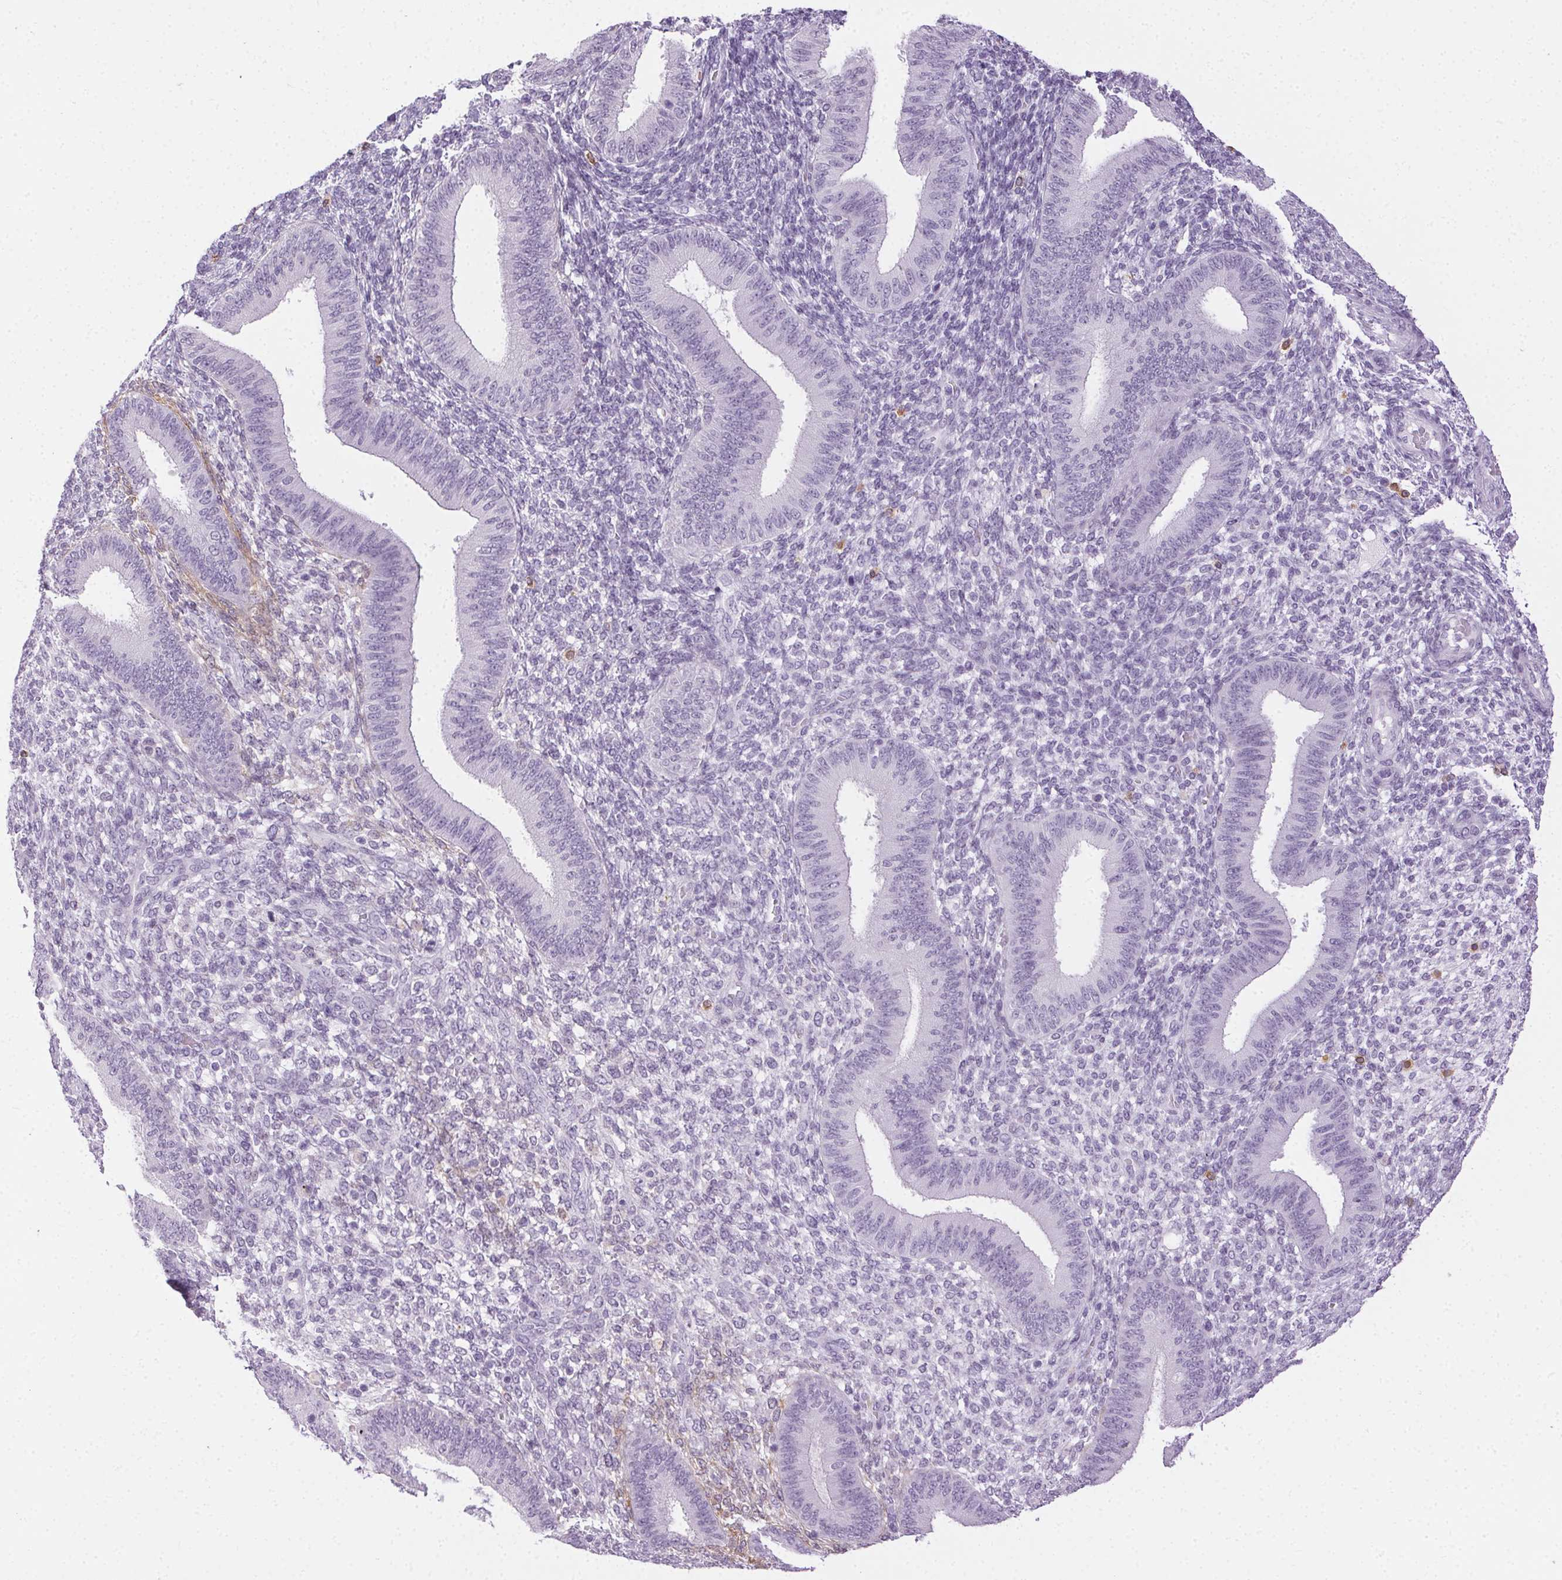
{"staining": {"intensity": "negative", "quantity": "none", "location": "none"}, "tissue": "endometrium", "cell_type": "Cells in endometrial stroma", "image_type": "normal", "snomed": [{"axis": "morphology", "description": "Normal tissue, NOS"}, {"axis": "topography", "description": "Endometrium"}], "caption": "The immunohistochemistry image has no significant expression in cells in endometrial stroma of endometrium.", "gene": "CADPS", "patient": {"sex": "female", "age": 39}}